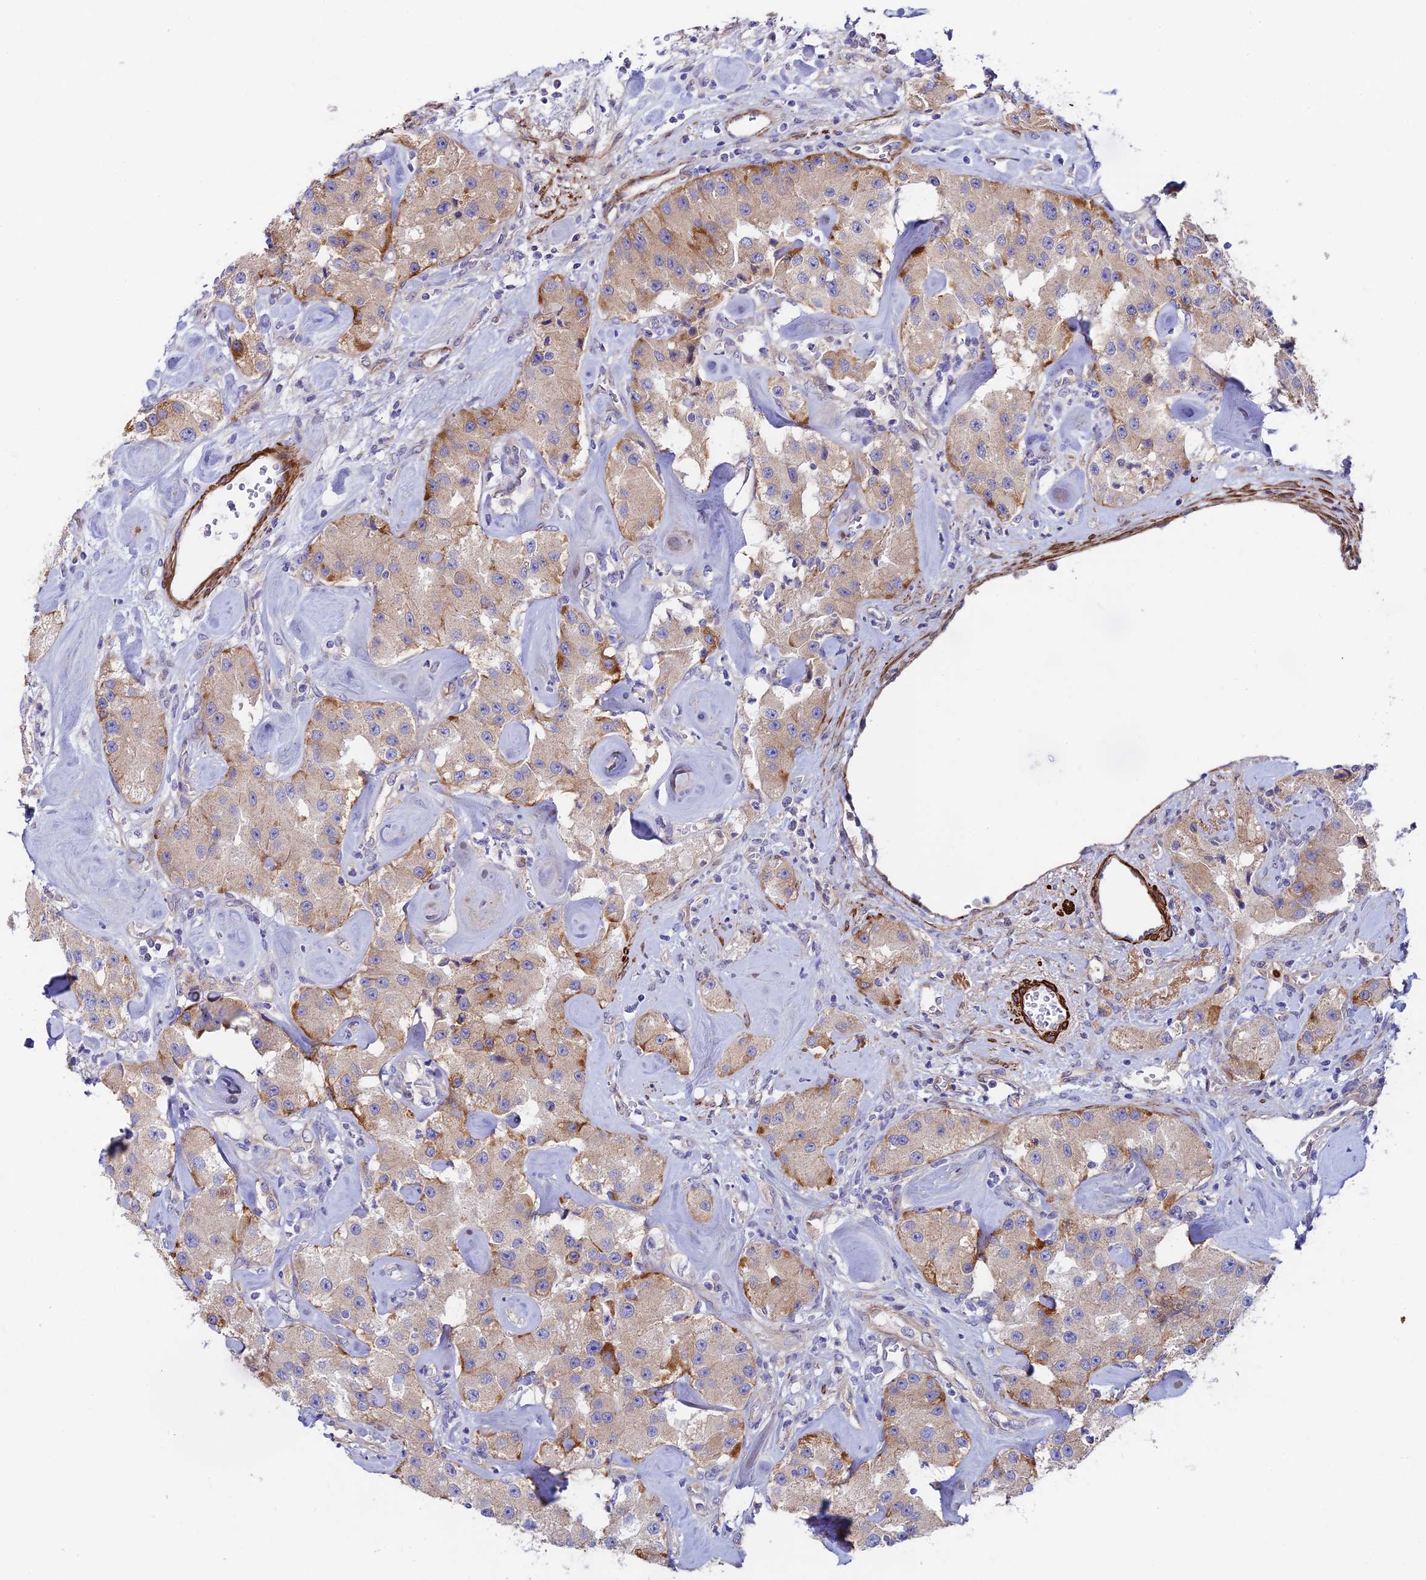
{"staining": {"intensity": "moderate", "quantity": "25%-75%", "location": "cytoplasmic/membranous"}, "tissue": "carcinoid", "cell_type": "Tumor cells", "image_type": "cancer", "snomed": [{"axis": "morphology", "description": "Carcinoid, malignant, NOS"}, {"axis": "topography", "description": "Pancreas"}], "caption": "The micrograph shows a brown stain indicating the presence of a protein in the cytoplasmic/membranous of tumor cells in malignant carcinoid.", "gene": "ANKRD50", "patient": {"sex": "male", "age": 41}}